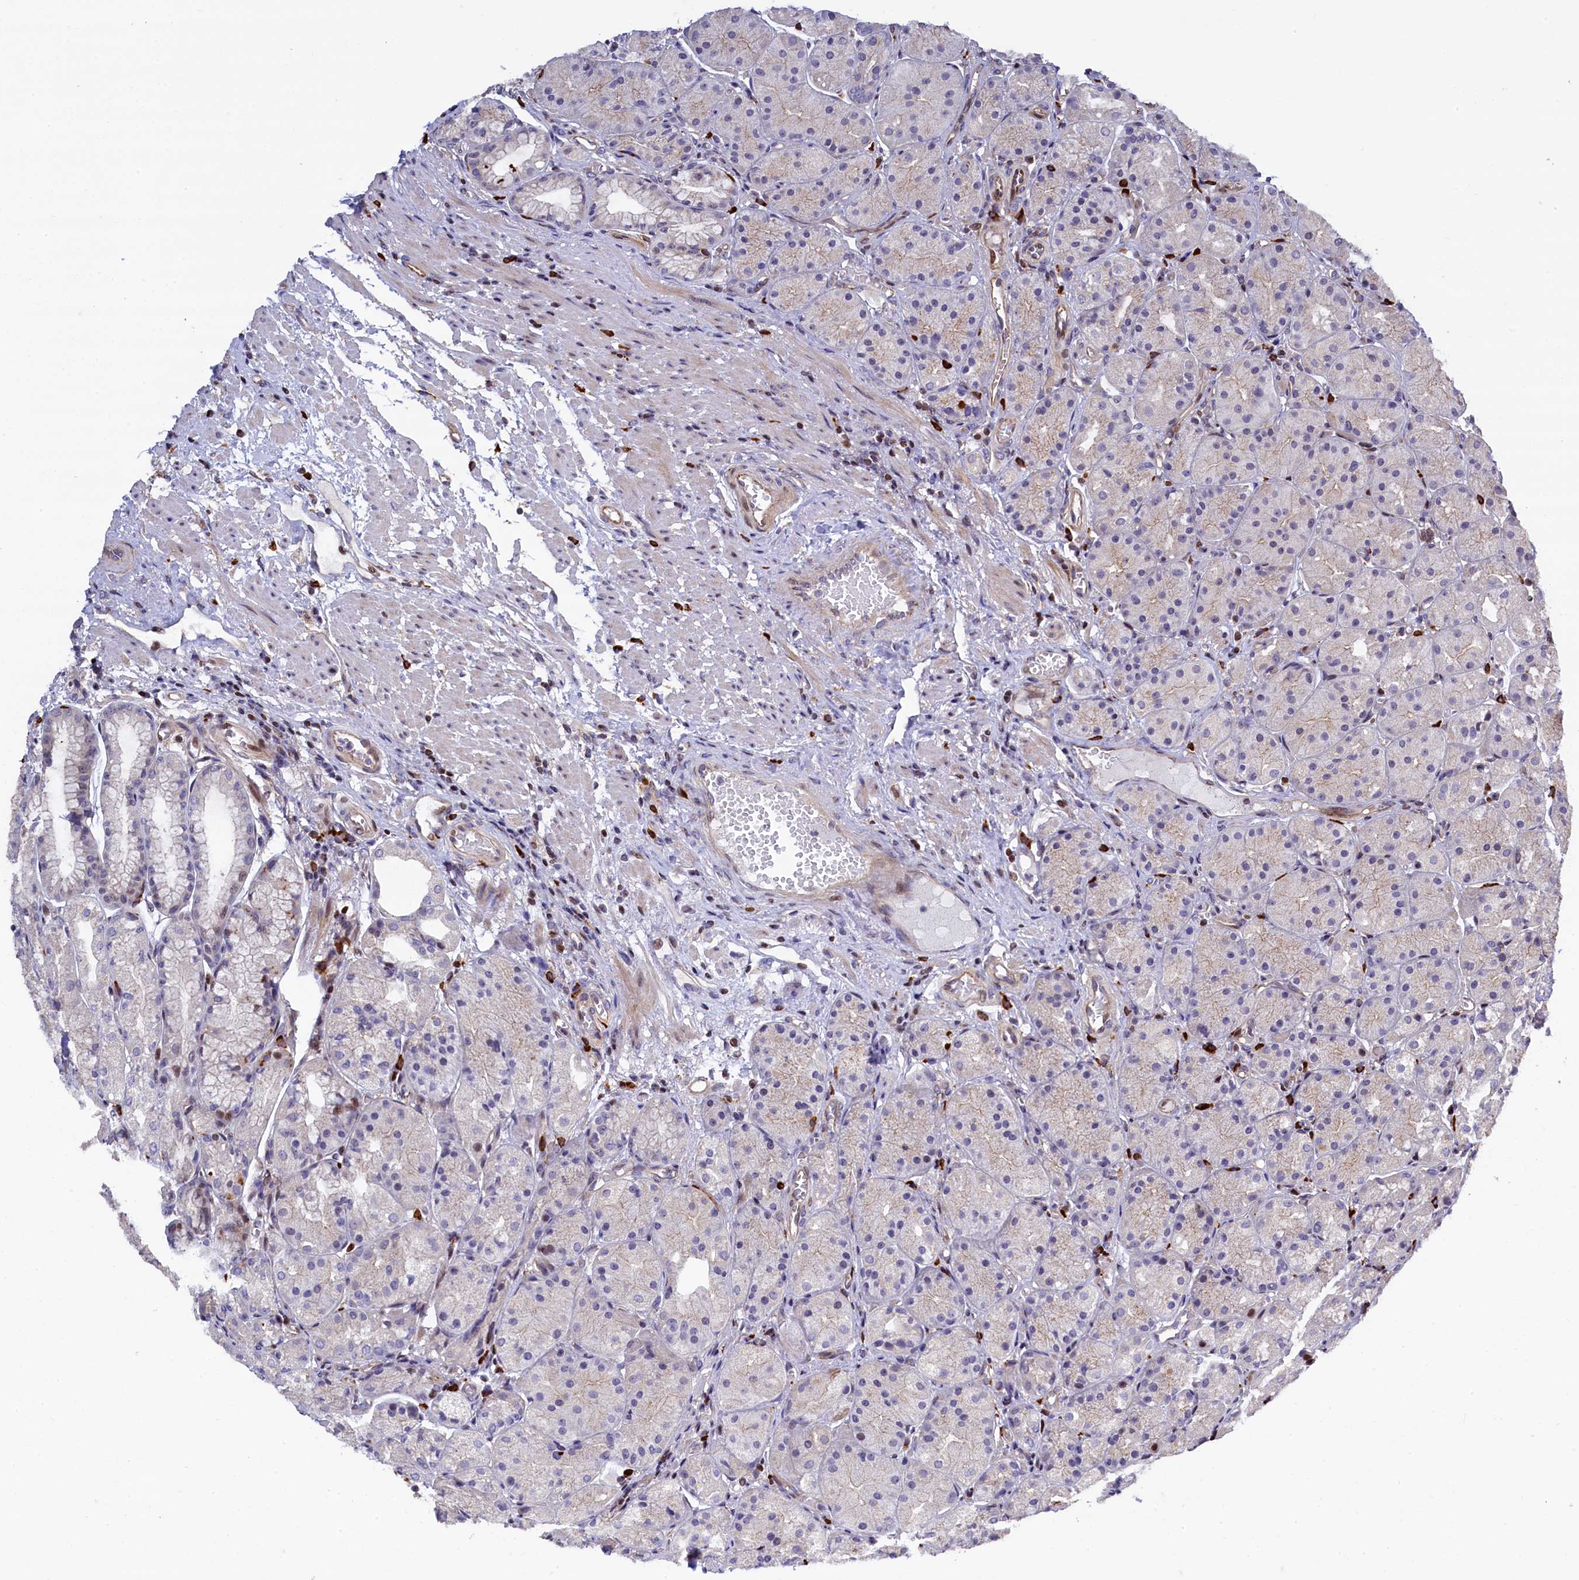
{"staining": {"intensity": "moderate", "quantity": "<25%", "location": "cytoplasmic/membranous,nuclear"}, "tissue": "stomach", "cell_type": "Glandular cells", "image_type": "normal", "snomed": [{"axis": "morphology", "description": "Normal tissue, NOS"}, {"axis": "topography", "description": "Stomach, upper"}], "caption": "Brown immunohistochemical staining in normal human stomach displays moderate cytoplasmic/membranous,nuclear positivity in about <25% of glandular cells. The protein of interest is shown in brown color, while the nuclei are stained blue.", "gene": "TGDS", "patient": {"sex": "male", "age": 72}}